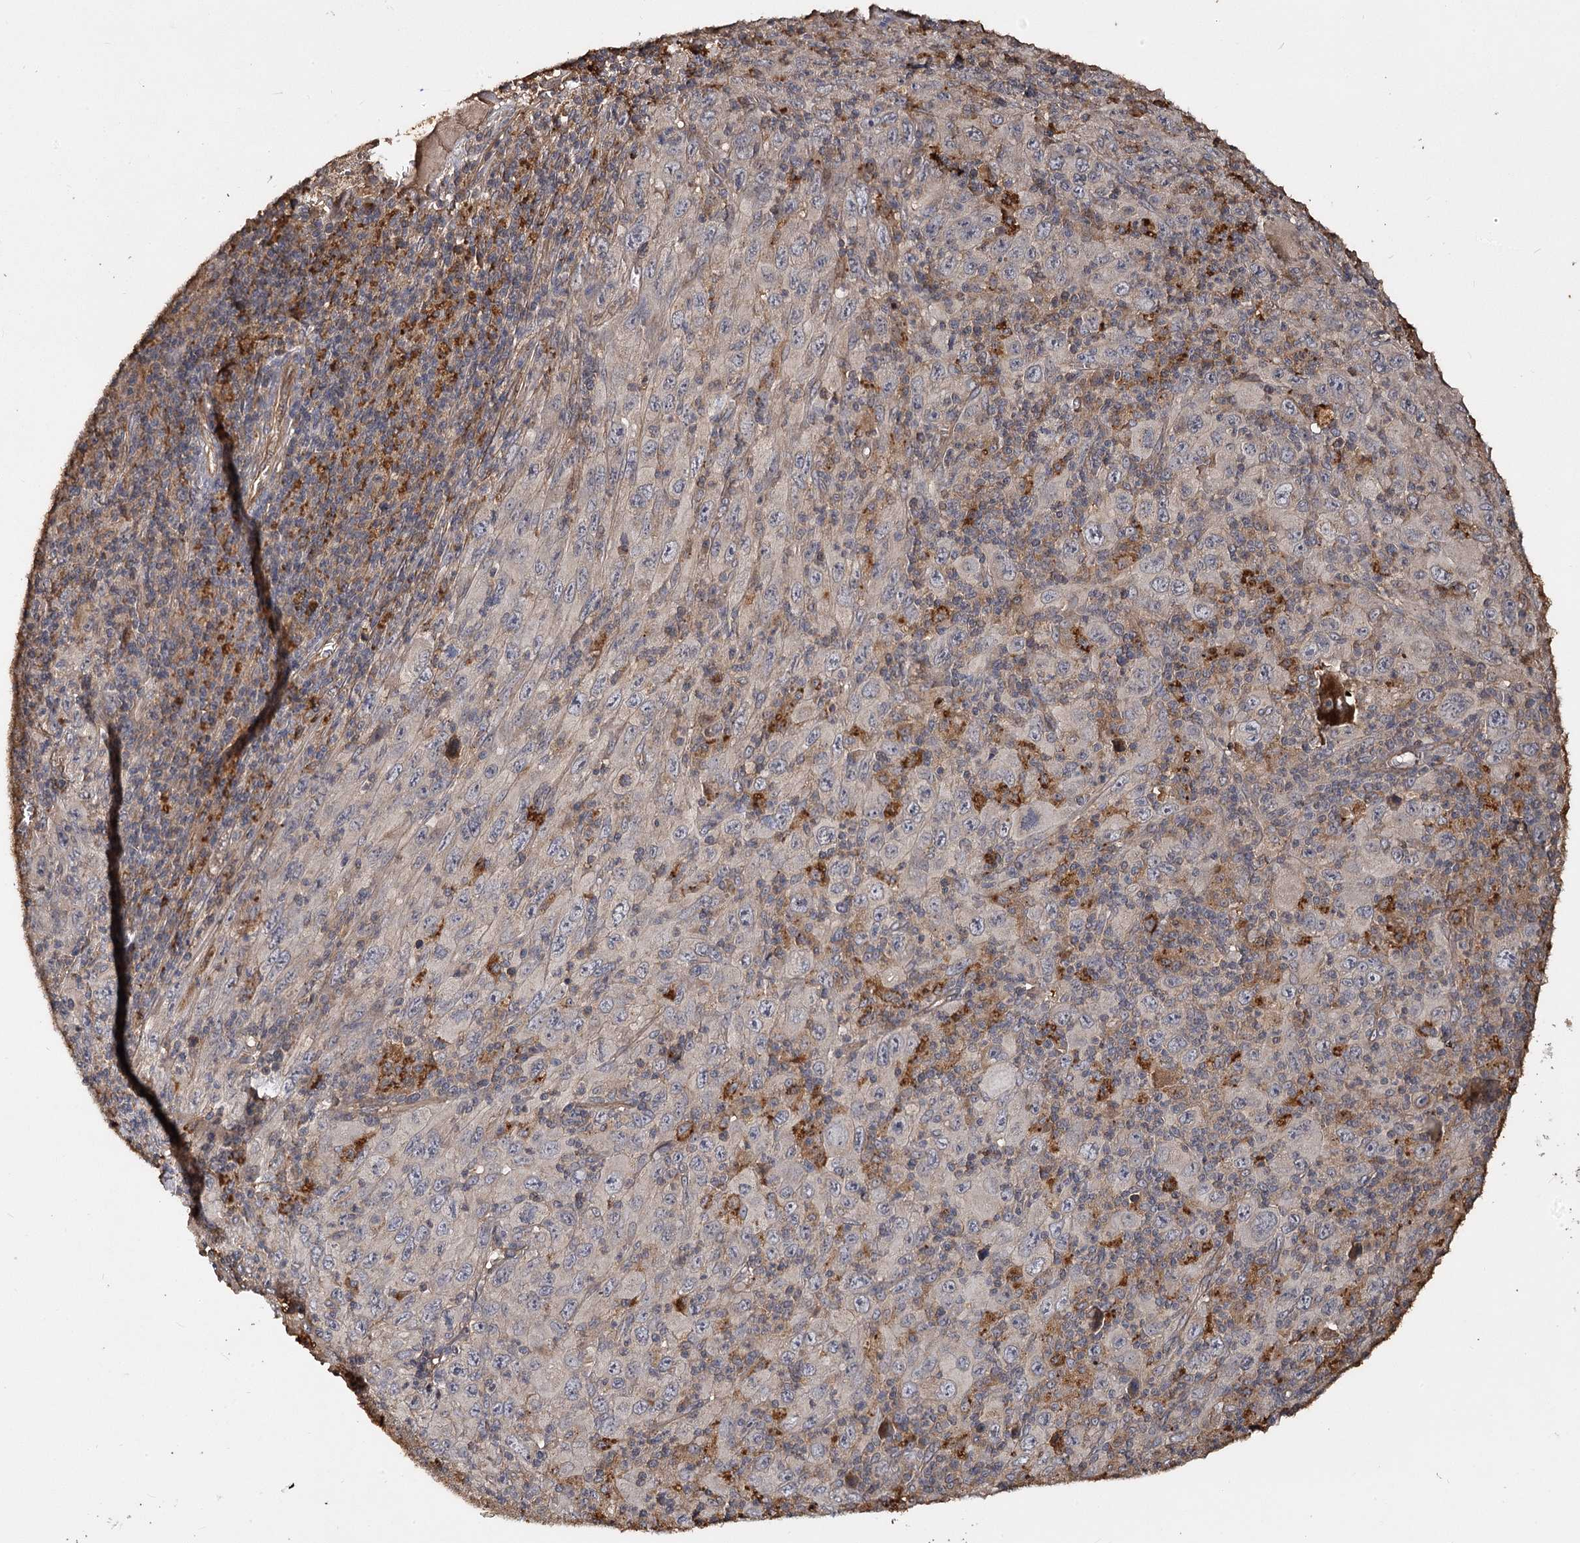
{"staining": {"intensity": "negative", "quantity": "none", "location": "none"}, "tissue": "melanoma", "cell_type": "Tumor cells", "image_type": "cancer", "snomed": [{"axis": "morphology", "description": "Malignant melanoma, Metastatic site"}, {"axis": "topography", "description": "Skin"}], "caption": "DAB immunohistochemical staining of human malignant melanoma (metastatic site) exhibits no significant staining in tumor cells.", "gene": "PIK3C2A", "patient": {"sex": "female", "age": 56}}